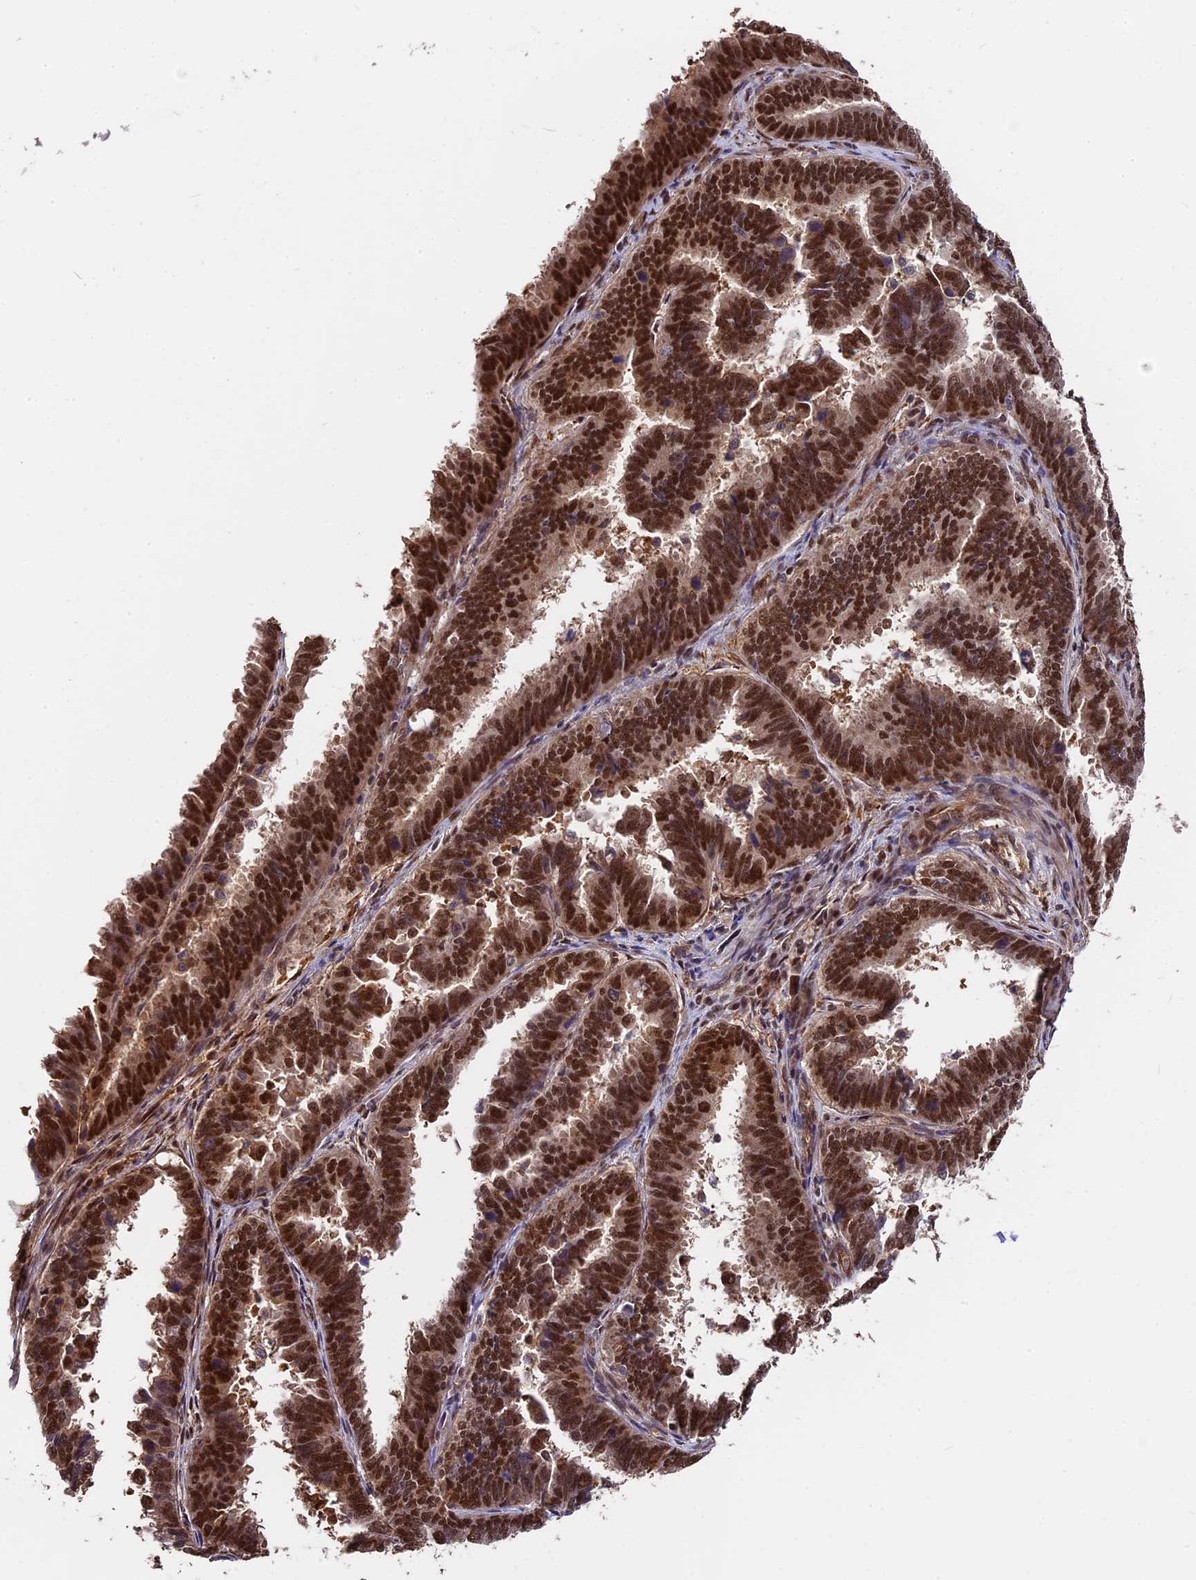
{"staining": {"intensity": "strong", "quantity": ">75%", "location": "nuclear"}, "tissue": "endometrial cancer", "cell_type": "Tumor cells", "image_type": "cancer", "snomed": [{"axis": "morphology", "description": "Adenocarcinoma, NOS"}, {"axis": "topography", "description": "Endometrium"}], "caption": "Strong nuclear staining is identified in about >75% of tumor cells in adenocarcinoma (endometrial). Using DAB (3,3'-diaminobenzidine) (brown) and hematoxylin (blue) stains, captured at high magnification using brightfield microscopy.", "gene": "ADRM1", "patient": {"sex": "female", "age": 75}}